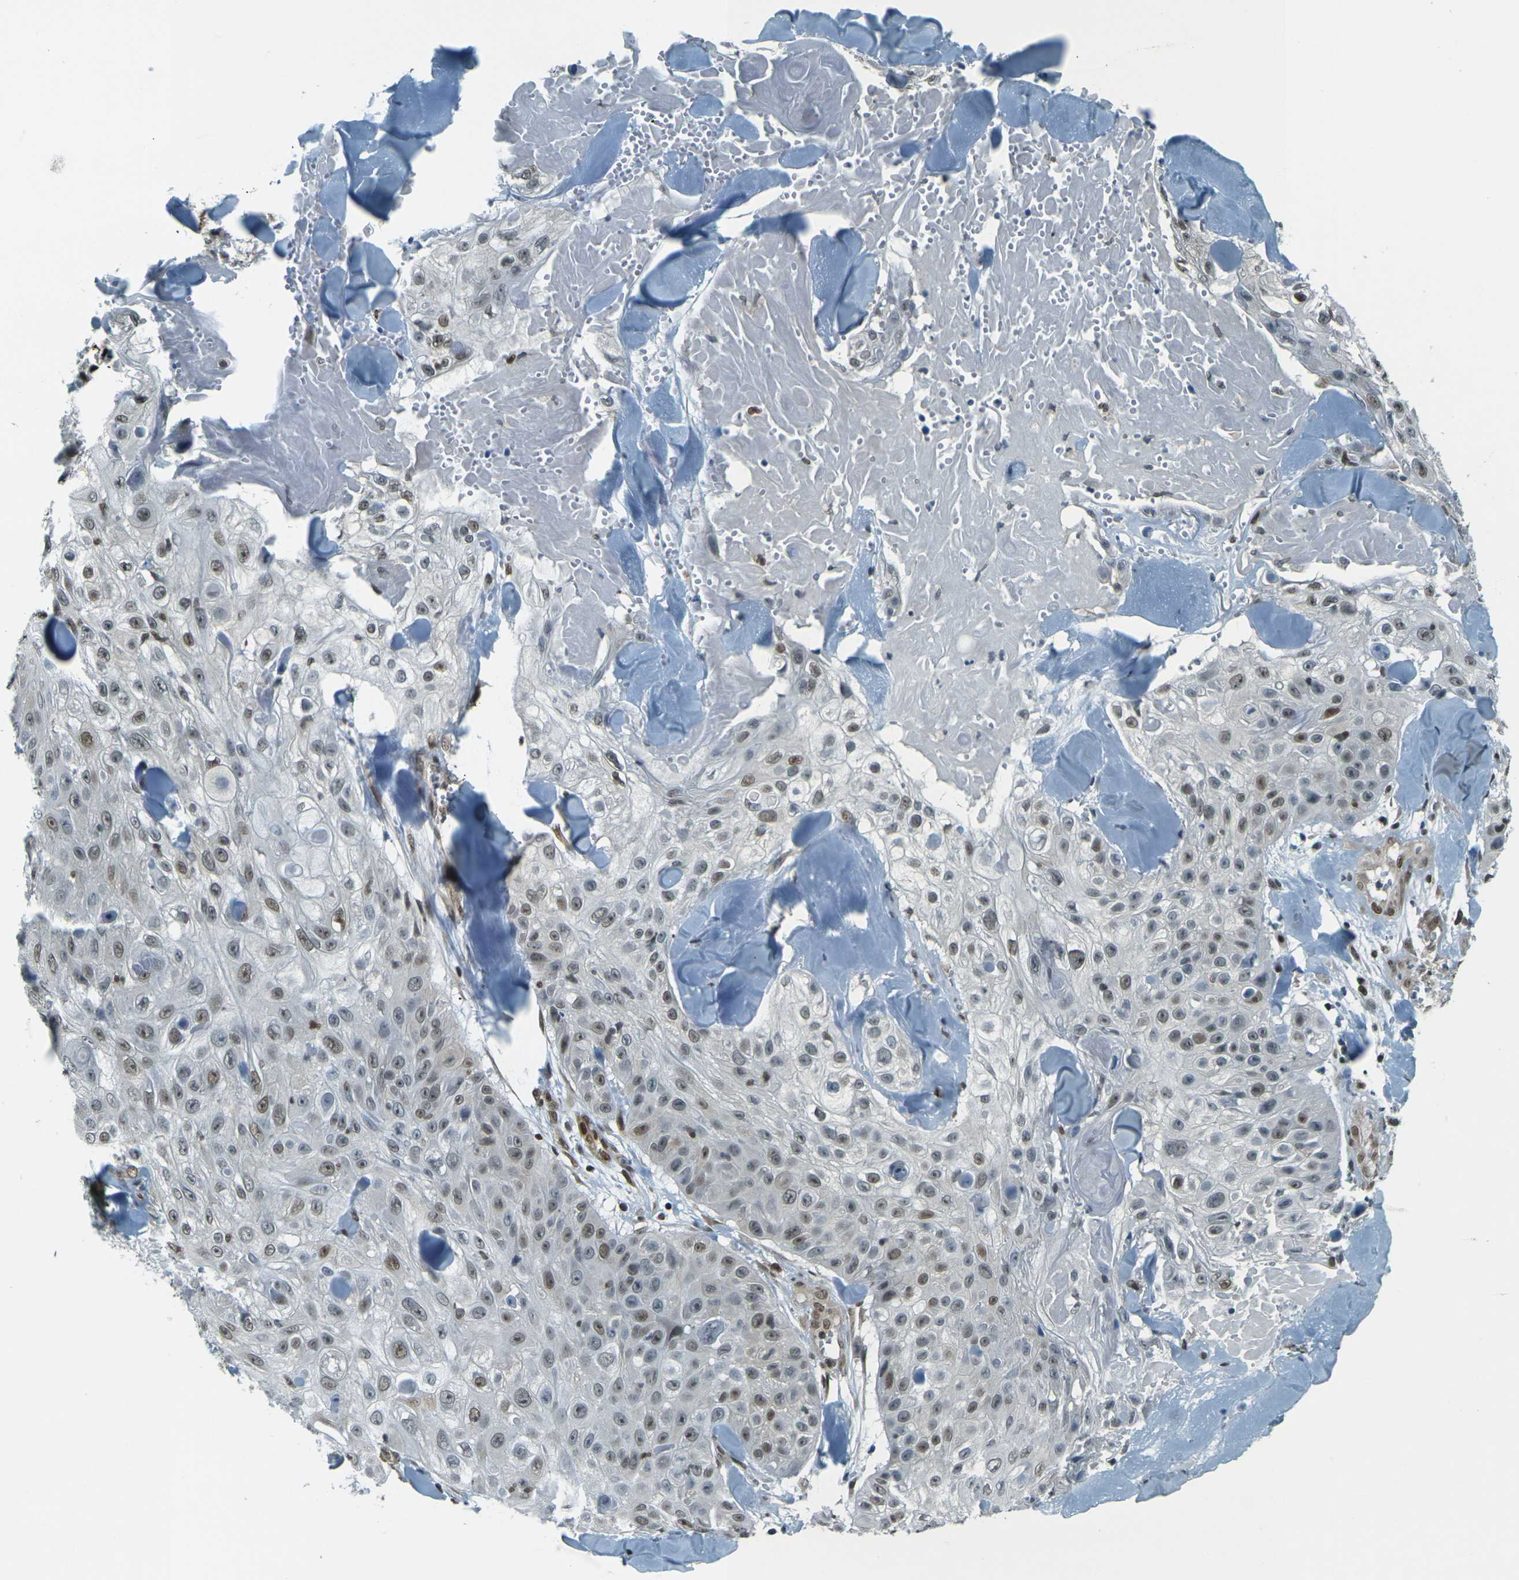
{"staining": {"intensity": "moderate", "quantity": ">75%", "location": "nuclear"}, "tissue": "skin cancer", "cell_type": "Tumor cells", "image_type": "cancer", "snomed": [{"axis": "morphology", "description": "Squamous cell carcinoma, NOS"}, {"axis": "topography", "description": "Skin"}], "caption": "Human skin cancer stained with a brown dye demonstrates moderate nuclear positive positivity in approximately >75% of tumor cells.", "gene": "NHEJ1", "patient": {"sex": "male", "age": 86}}